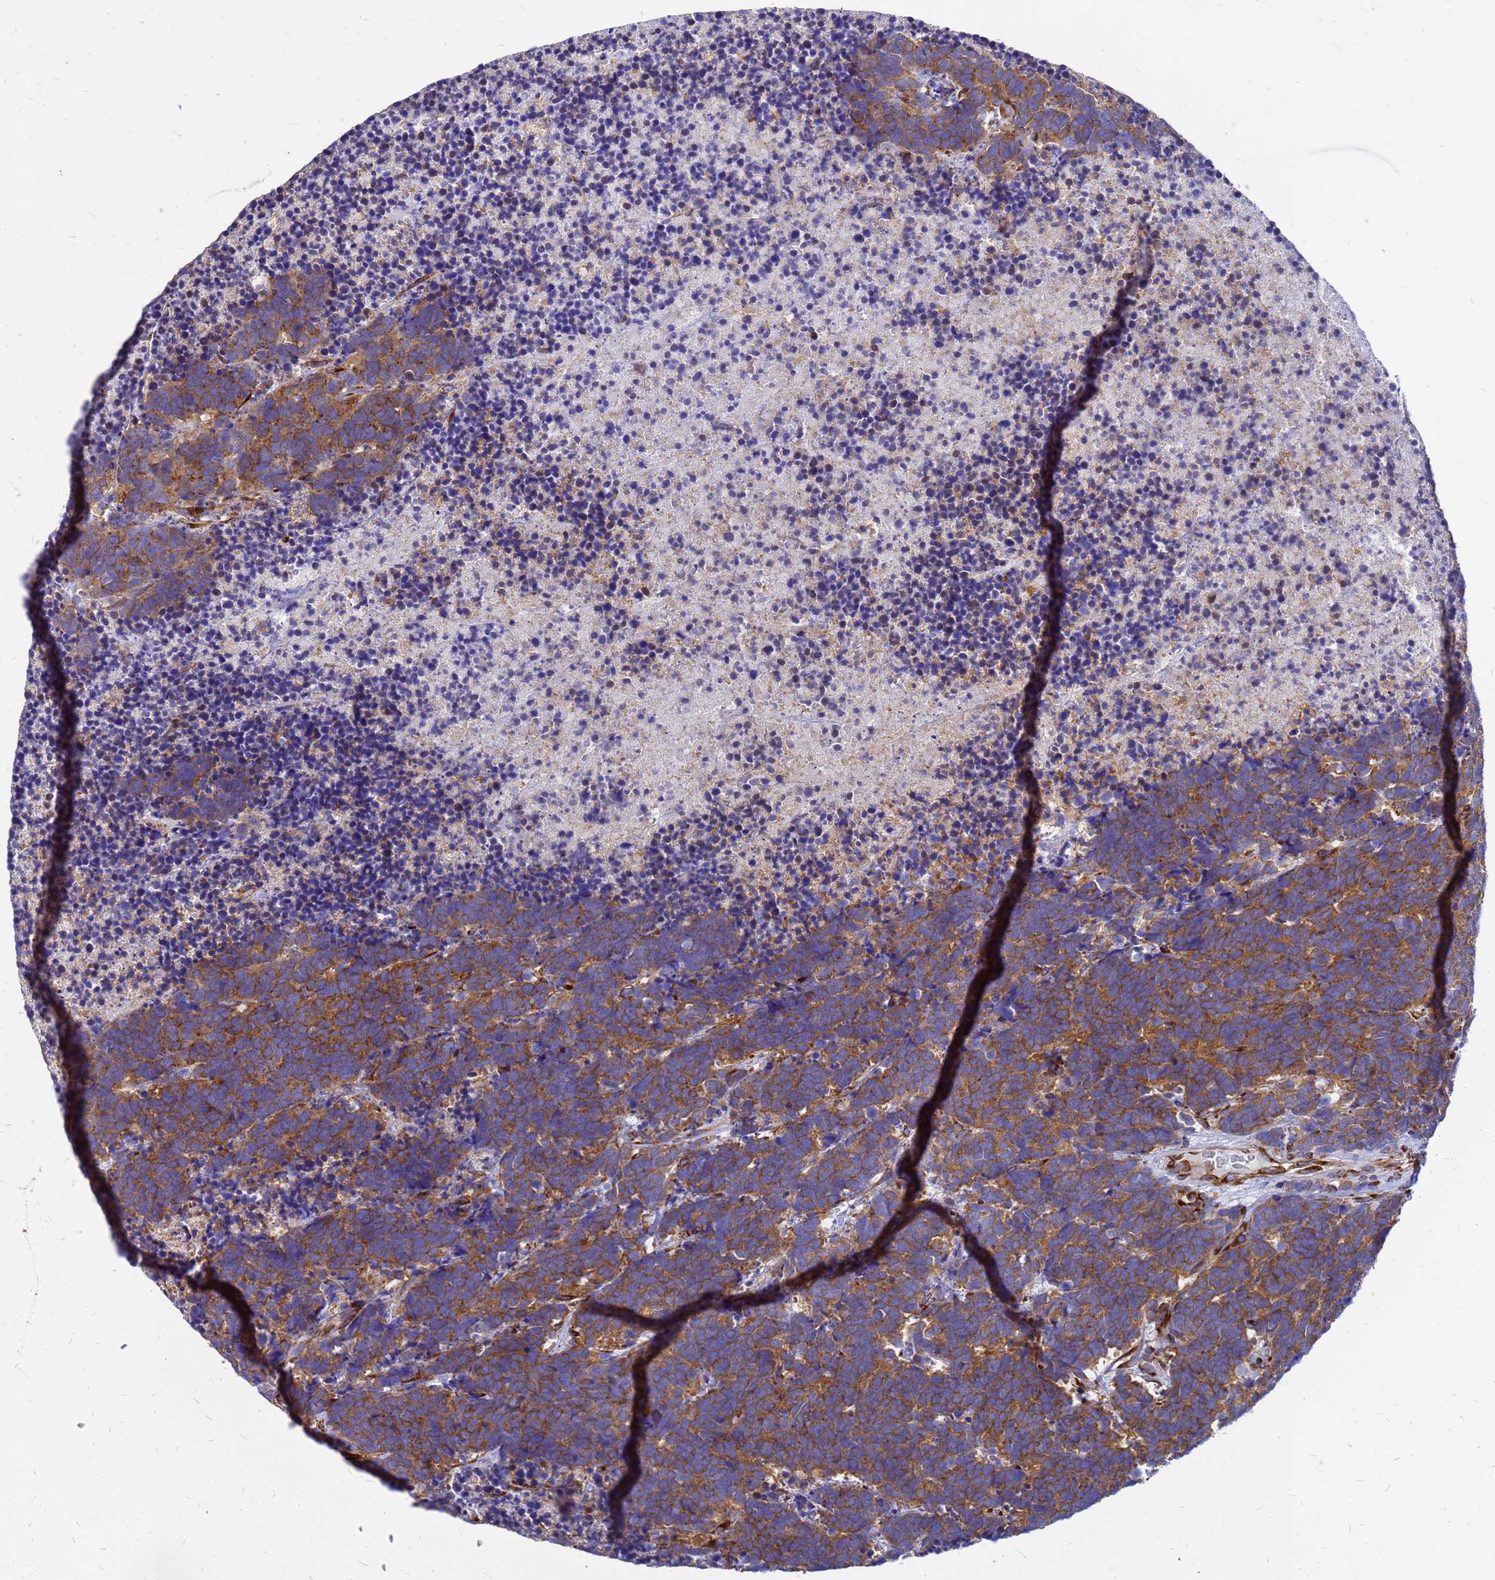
{"staining": {"intensity": "moderate", "quantity": ">75%", "location": "cytoplasmic/membranous"}, "tissue": "carcinoid", "cell_type": "Tumor cells", "image_type": "cancer", "snomed": [{"axis": "morphology", "description": "Carcinoma, NOS"}, {"axis": "morphology", "description": "Carcinoid, malignant, NOS"}, {"axis": "topography", "description": "Urinary bladder"}], "caption": "Protein staining of malignant carcinoid tissue shows moderate cytoplasmic/membranous staining in about >75% of tumor cells.", "gene": "EEF1D", "patient": {"sex": "male", "age": 57}}